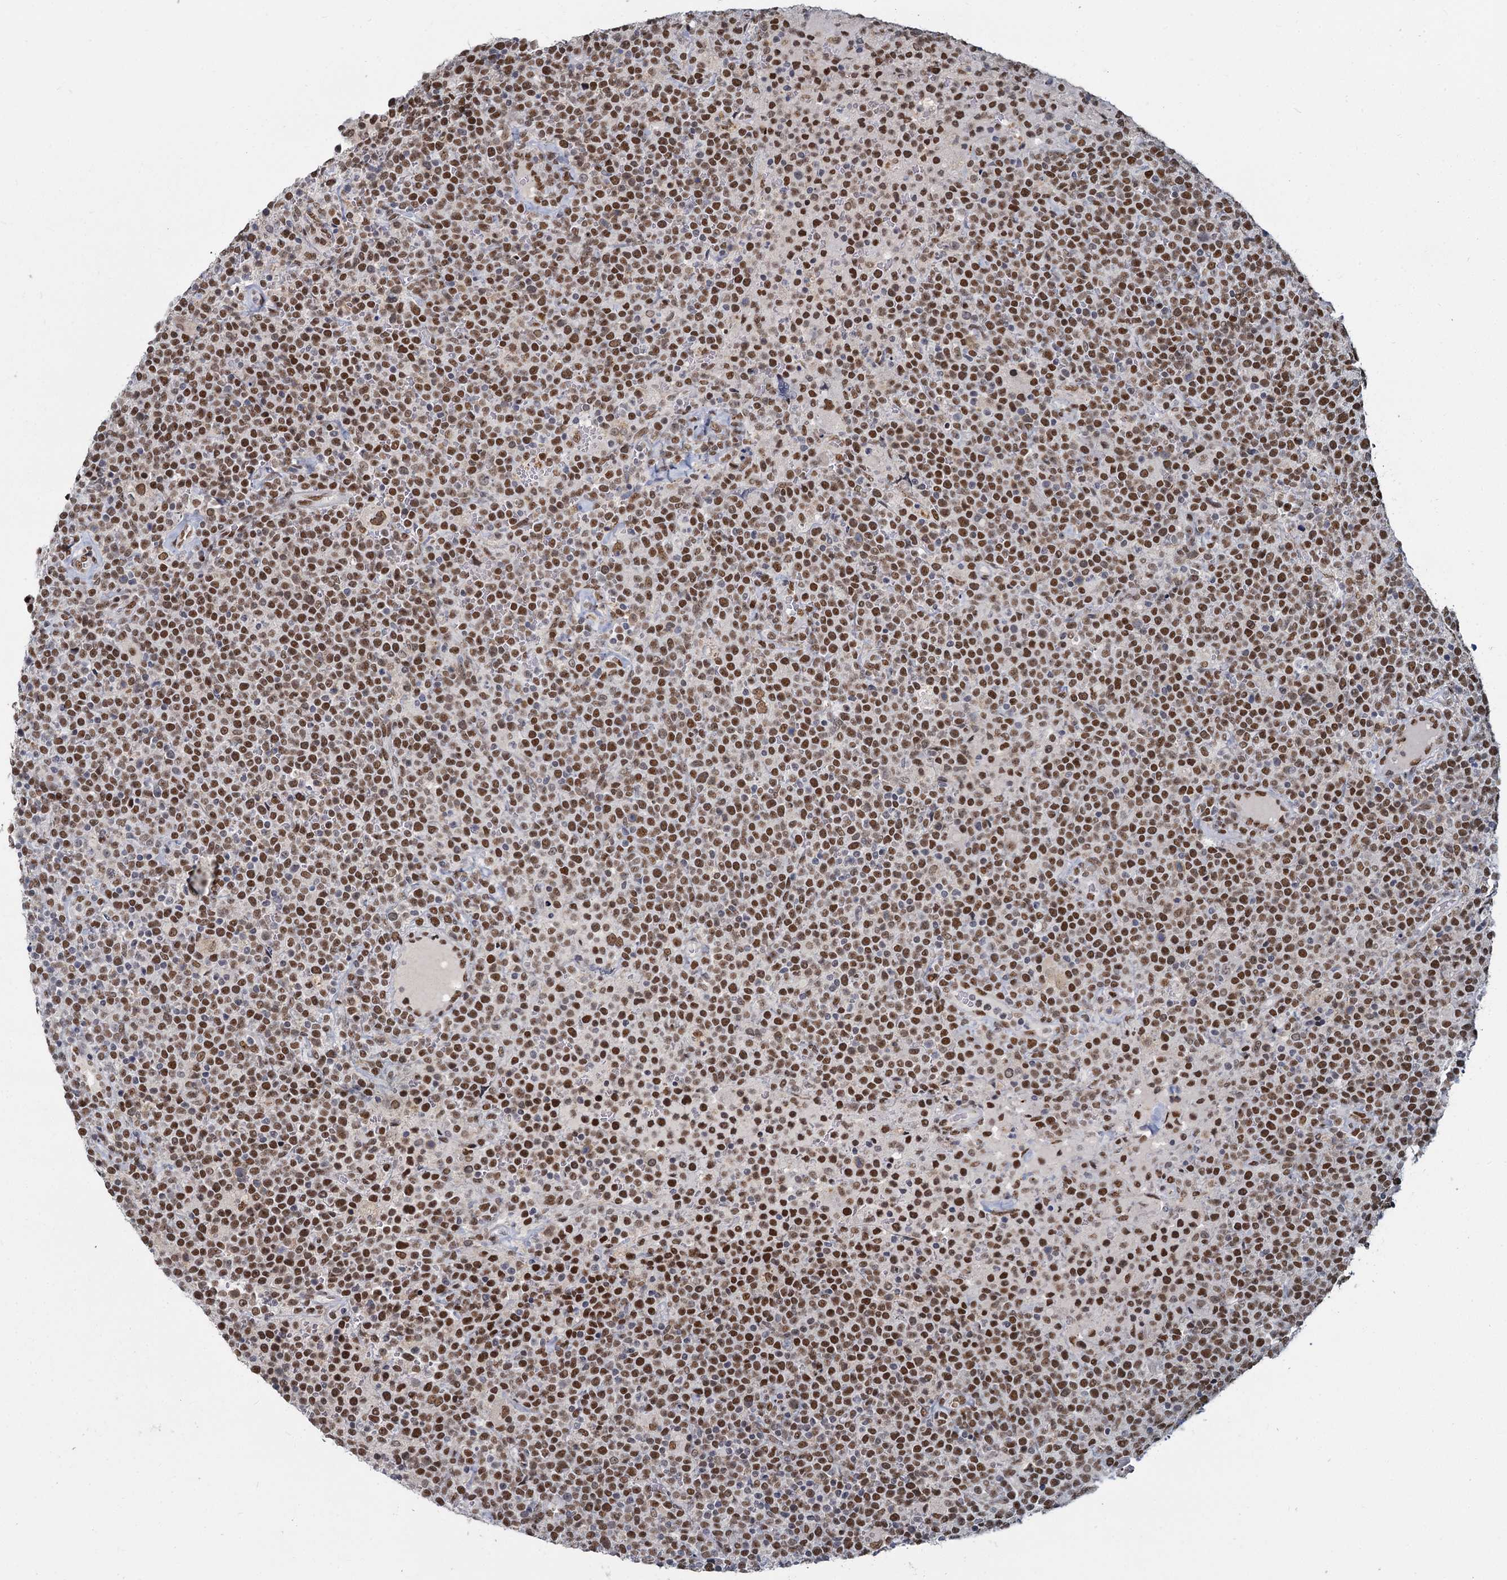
{"staining": {"intensity": "strong", "quantity": ">75%", "location": "nuclear"}, "tissue": "lymphoma", "cell_type": "Tumor cells", "image_type": "cancer", "snomed": [{"axis": "morphology", "description": "Malignant lymphoma, non-Hodgkin's type, High grade"}, {"axis": "topography", "description": "Lymph node"}], "caption": "Immunohistochemical staining of human lymphoma reveals high levels of strong nuclear expression in about >75% of tumor cells. (DAB IHC with brightfield microscopy, high magnification).", "gene": "RPRD1A", "patient": {"sex": "male", "age": 61}}